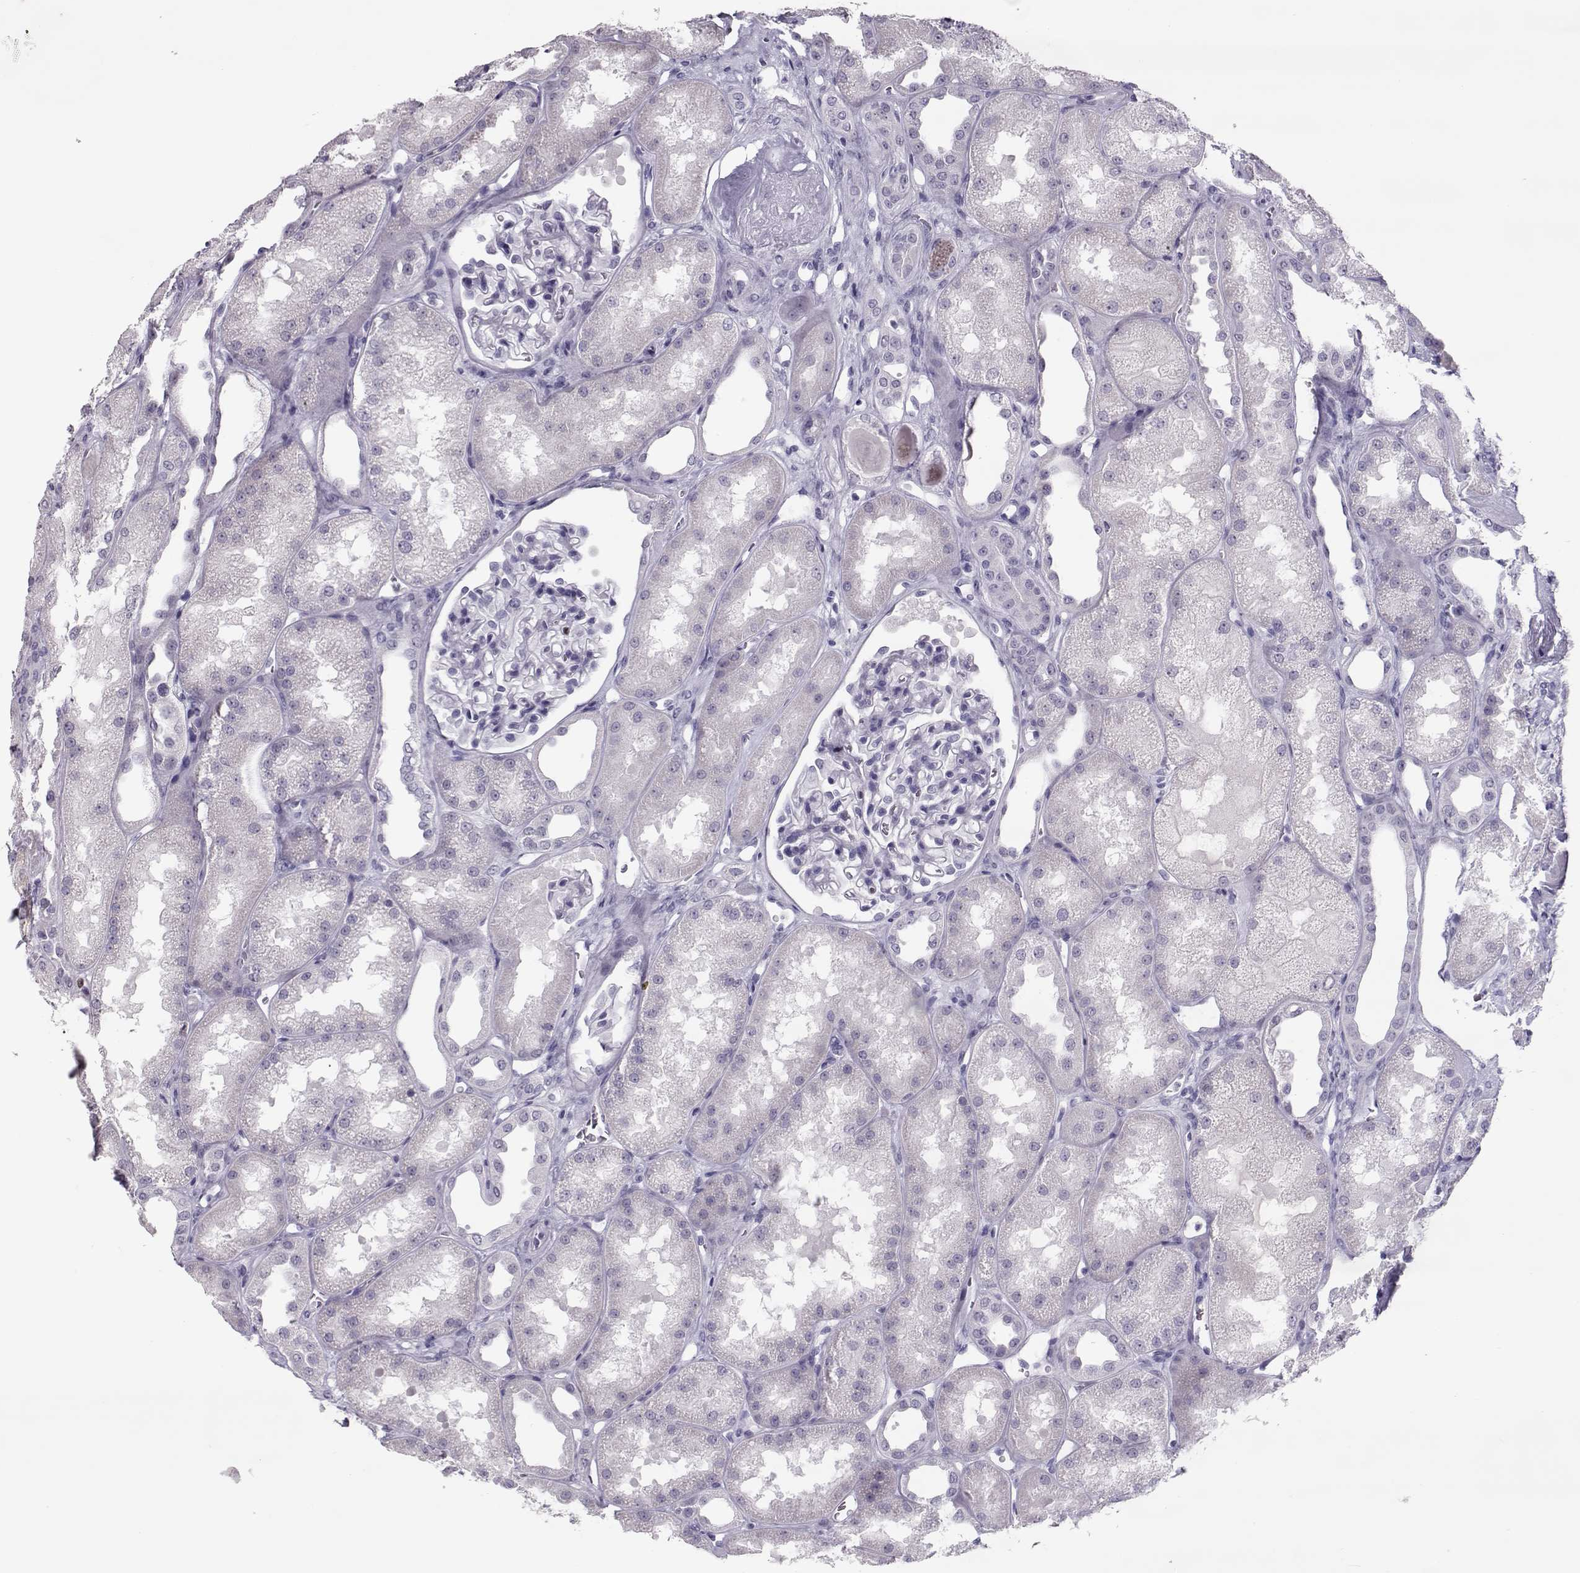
{"staining": {"intensity": "negative", "quantity": "none", "location": "none"}, "tissue": "kidney", "cell_type": "Cells in glomeruli", "image_type": "normal", "snomed": [{"axis": "morphology", "description": "Normal tissue, NOS"}, {"axis": "topography", "description": "Kidney"}], "caption": "Cells in glomeruli are negative for protein expression in benign human kidney. (DAB (3,3'-diaminobenzidine) IHC with hematoxylin counter stain).", "gene": "SGO1", "patient": {"sex": "male", "age": 61}}